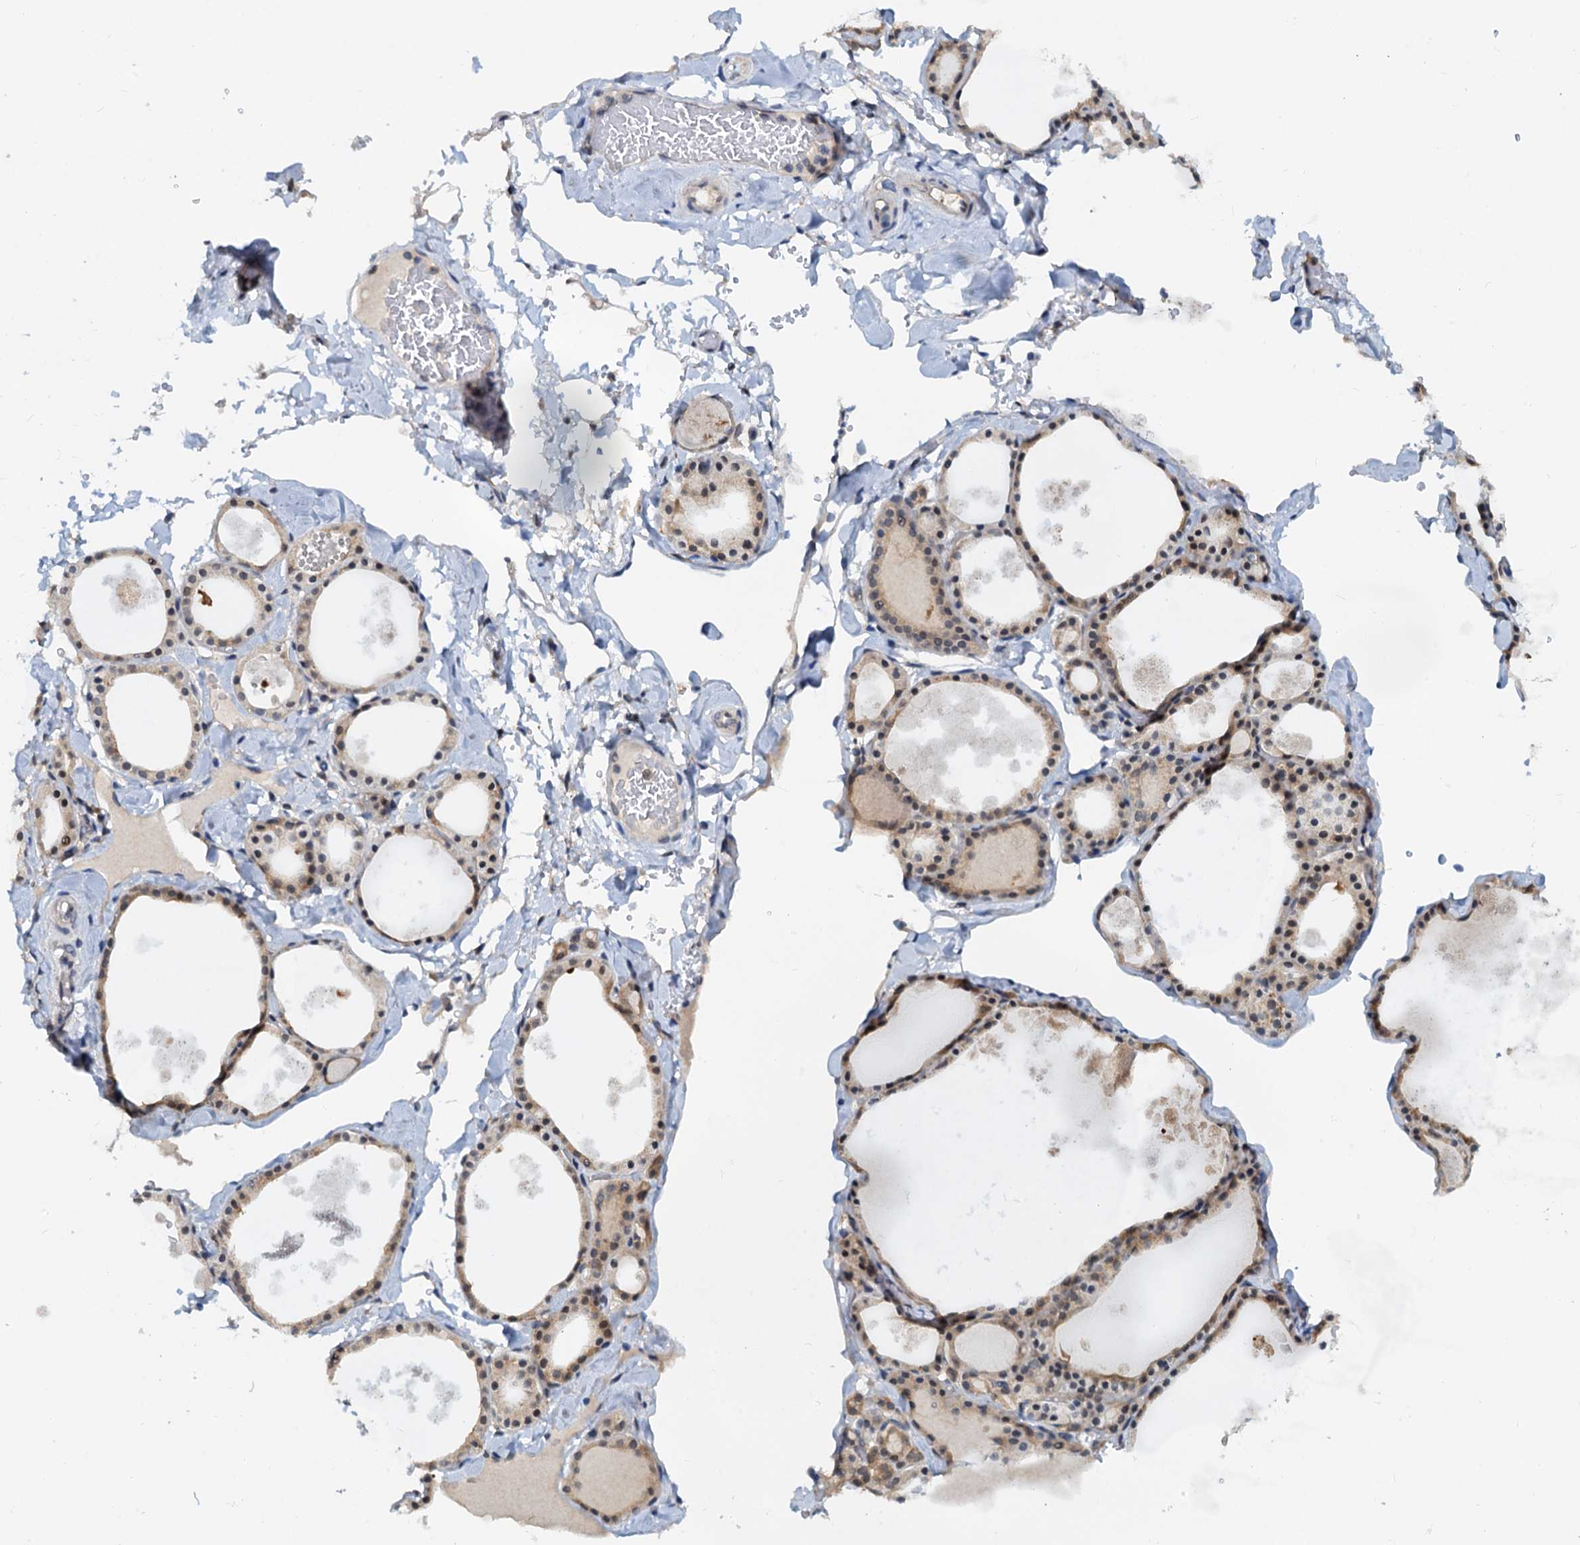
{"staining": {"intensity": "moderate", "quantity": "25%-75%", "location": "cytoplasmic/membranous,nuclear"}, "tissue": "thyroid gland", "cell_type": "Glandular cells", "image_type": "normal", "snomed": [{"axis": "morphology", "description": "Normal tissue, NOS"}, {"axis": "topography", "description": "Thyroid gland"}], "caption": "The photomicrograph demonstrates staining of normal thyroid gland, revealing moderate cytoplasmic/membranous,nuclear protein positivity (brown color) within glandular cells.", "gene": "PTGES3", "patient": {"sex": "male", "age": 56}}